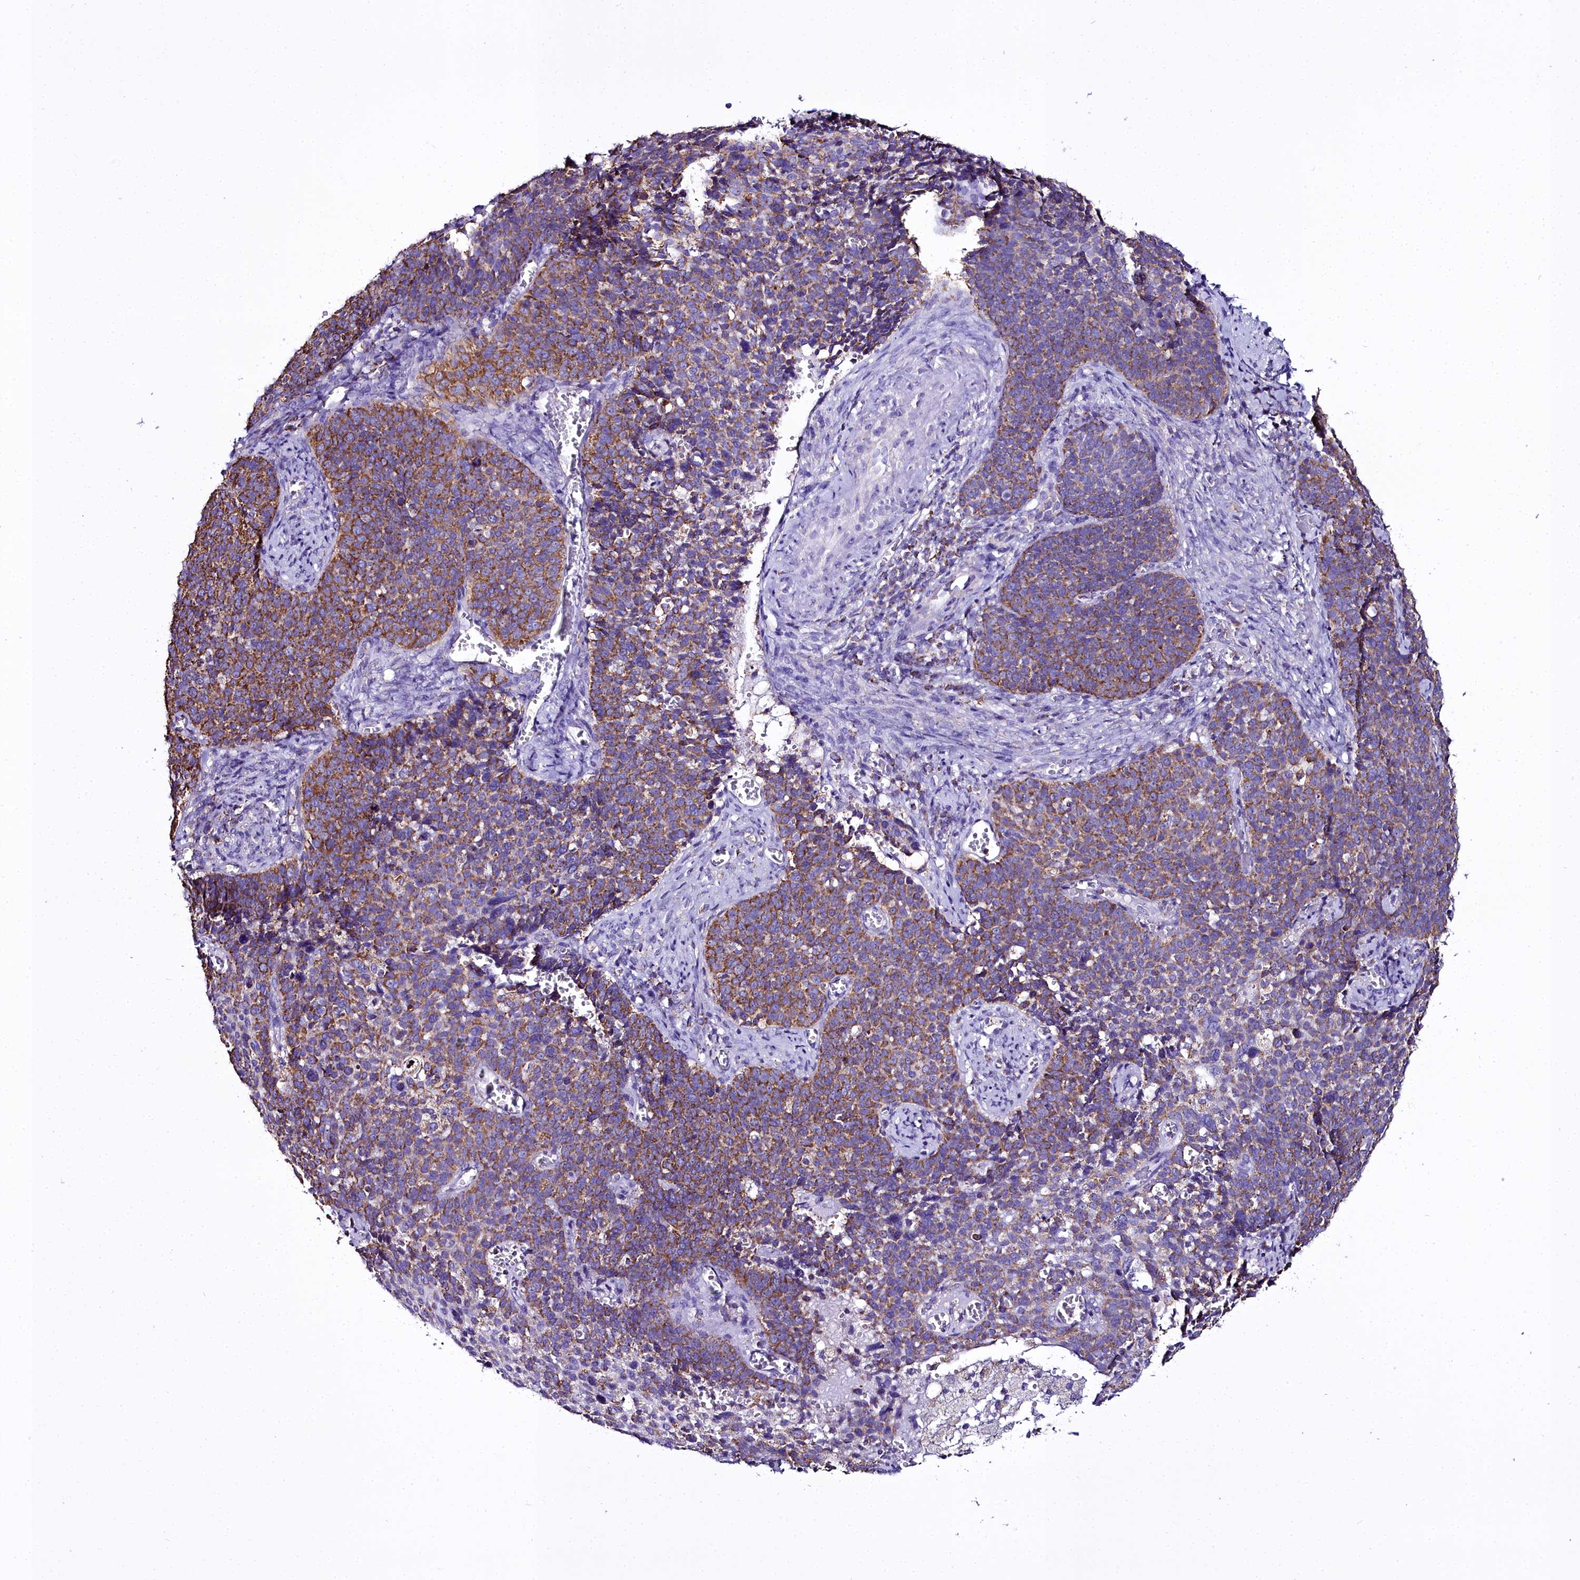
{"staining": {"intensity": "moderate", "quantity": ">75%", "location": "cytoplasmic/membranous"}, "tissue": "cervical cancer", "cell_type": "Tumor cells", "image_type": "cancer", "snomed": [{"axis": "morphology", "description": "Normal tissue, NOS"}, {"axis": "morphology", "description": "Squamous cell carcinoma, NOS"}, {"axis": "topography", "description": "Cervix"}], "caption": "Protein staining of squamous cell carcinoma (cervical) tissue exhibits moderate cytoplasmic/membranous staining in approximately >75% of tumor cells.", "gene": "WDFY3", "patient": {"sex": "female", "age": 39}}